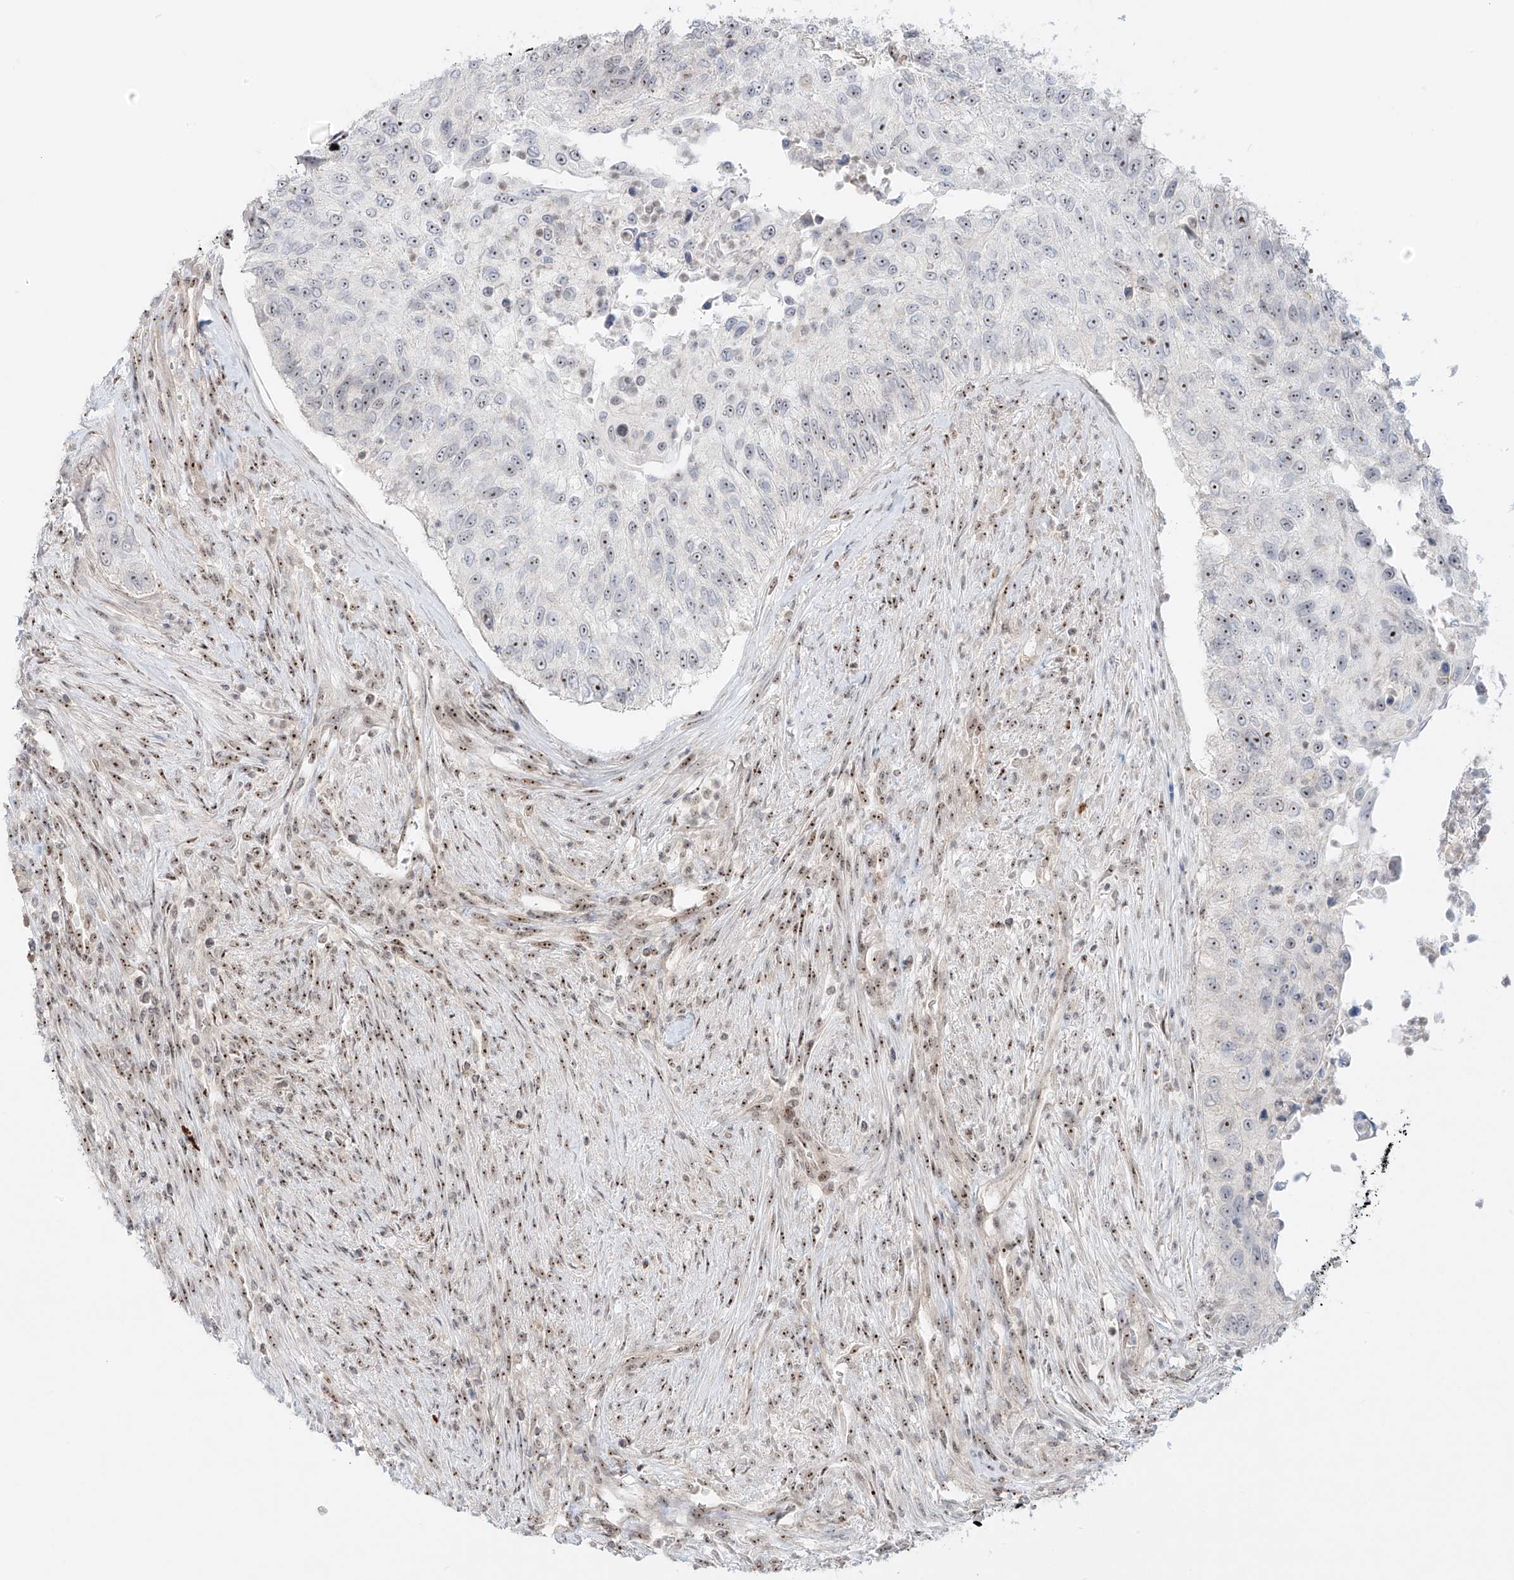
{"staining": {"intensity": "weak", "quantity": "<25%", "location": "nuclear"}, "tissue": "urothelial cancer", "cell_type": "Tumor cells", "image_type": "cancer", "snomed": [{"axis": "morphology", "description": "Urothelial carcinoma, High grade"}, {"axis": "topography", "description": "Urinary bladder"}], "caption": "Immunohistochemical staining of urothelial cancer shows no significant staining in tumor cells.", "gene": "ZNF512", "patient": {"sex": "female", "age": 60}}